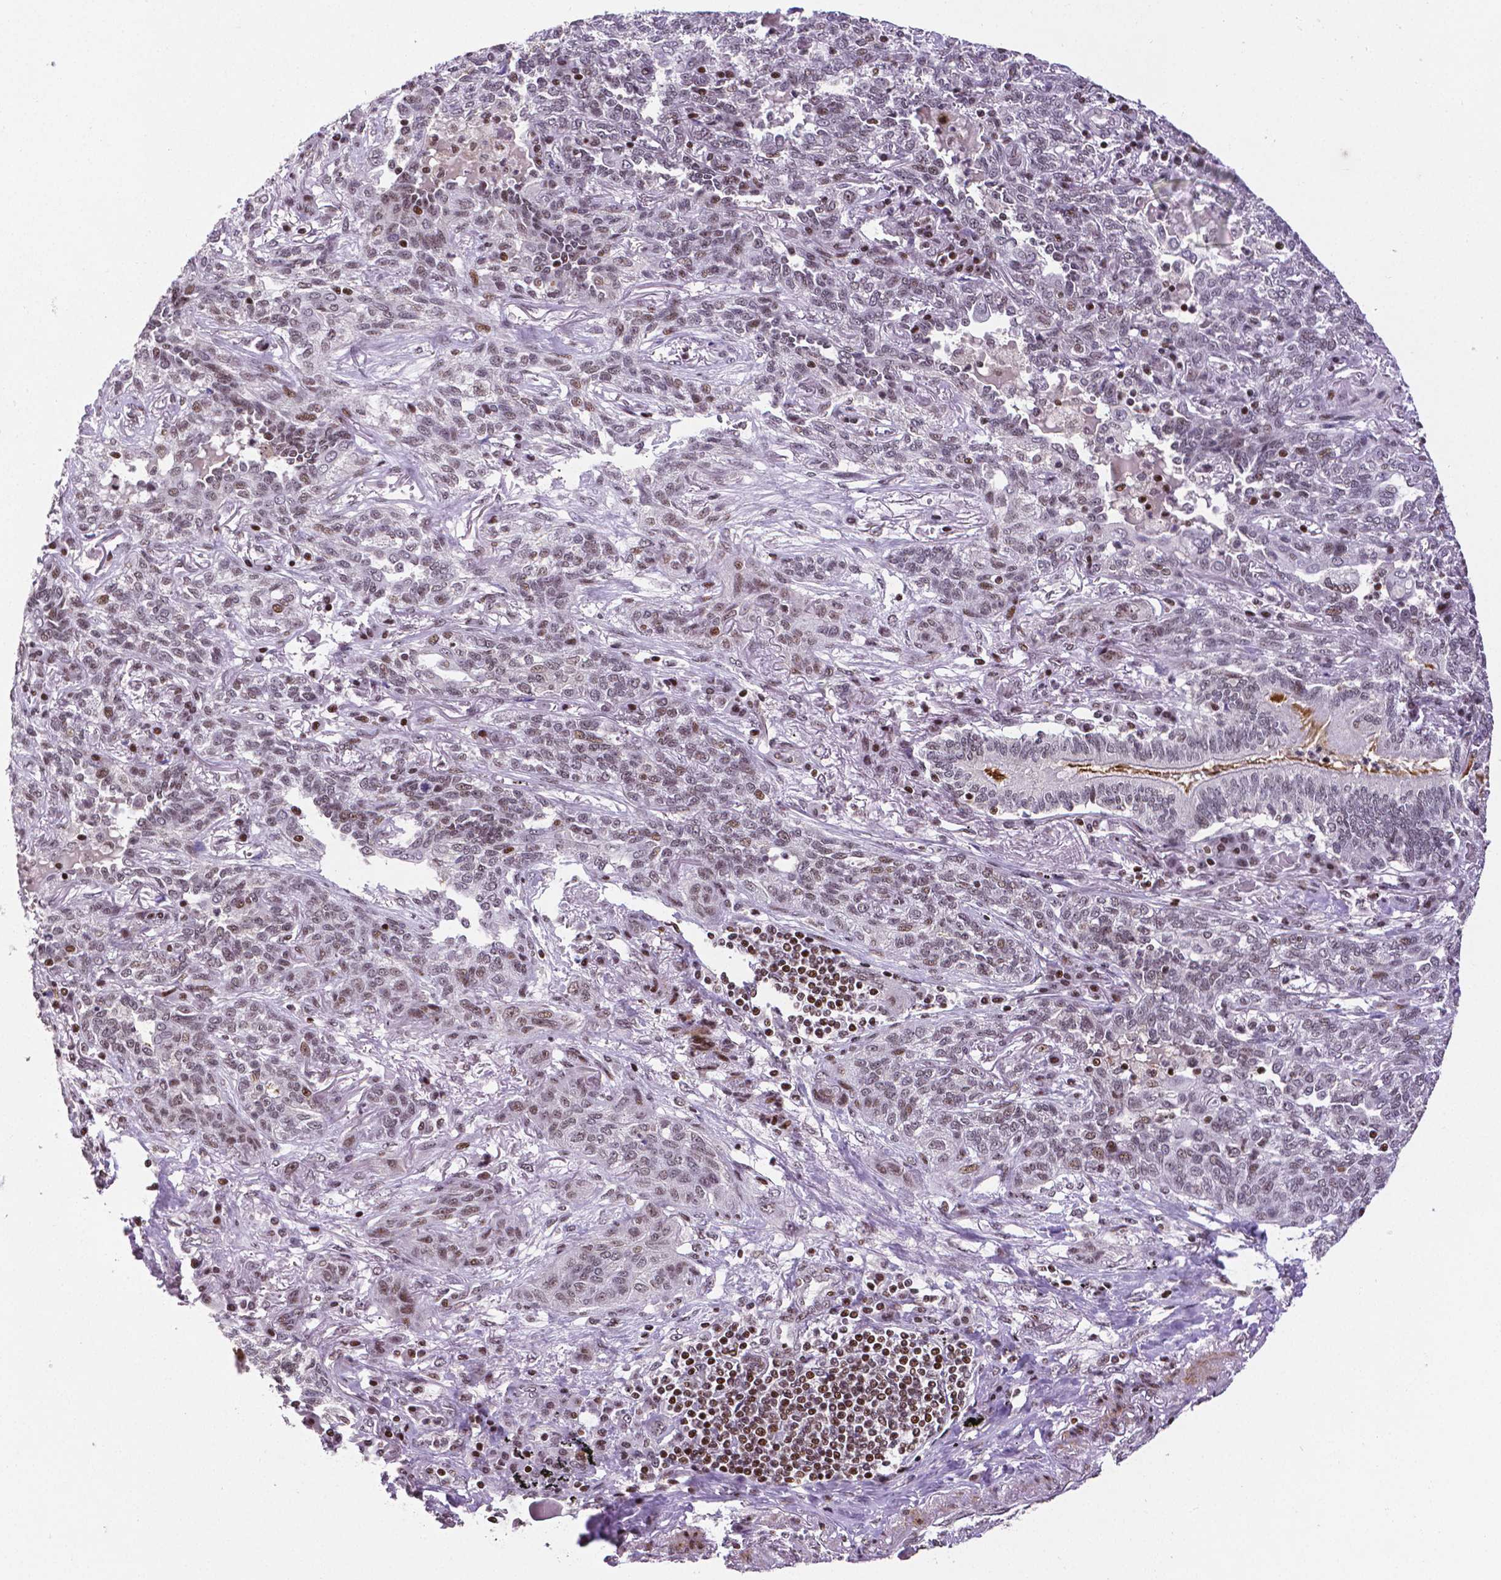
{"staining": {"intensity": "weak", "quantity": "25%-75%", "location": "nuclear"}, "tissue": "lung cancer", "cell_type": "Tumor cells", "image_type": "cancer", "snomed": [{"axis": "morphology", "description": "Squamous cell carcinoma, NOS"}, {"axis": "topography", "description": "Lung"}], "caption": "Brown immunohistochemical staining in squamous cell carcinoma (lung) shows weak nuclear positivity in approximately 25%-75% of tumor cells.", "gene": "CTCF", "patient": {"sex": "female", "age": 70}}